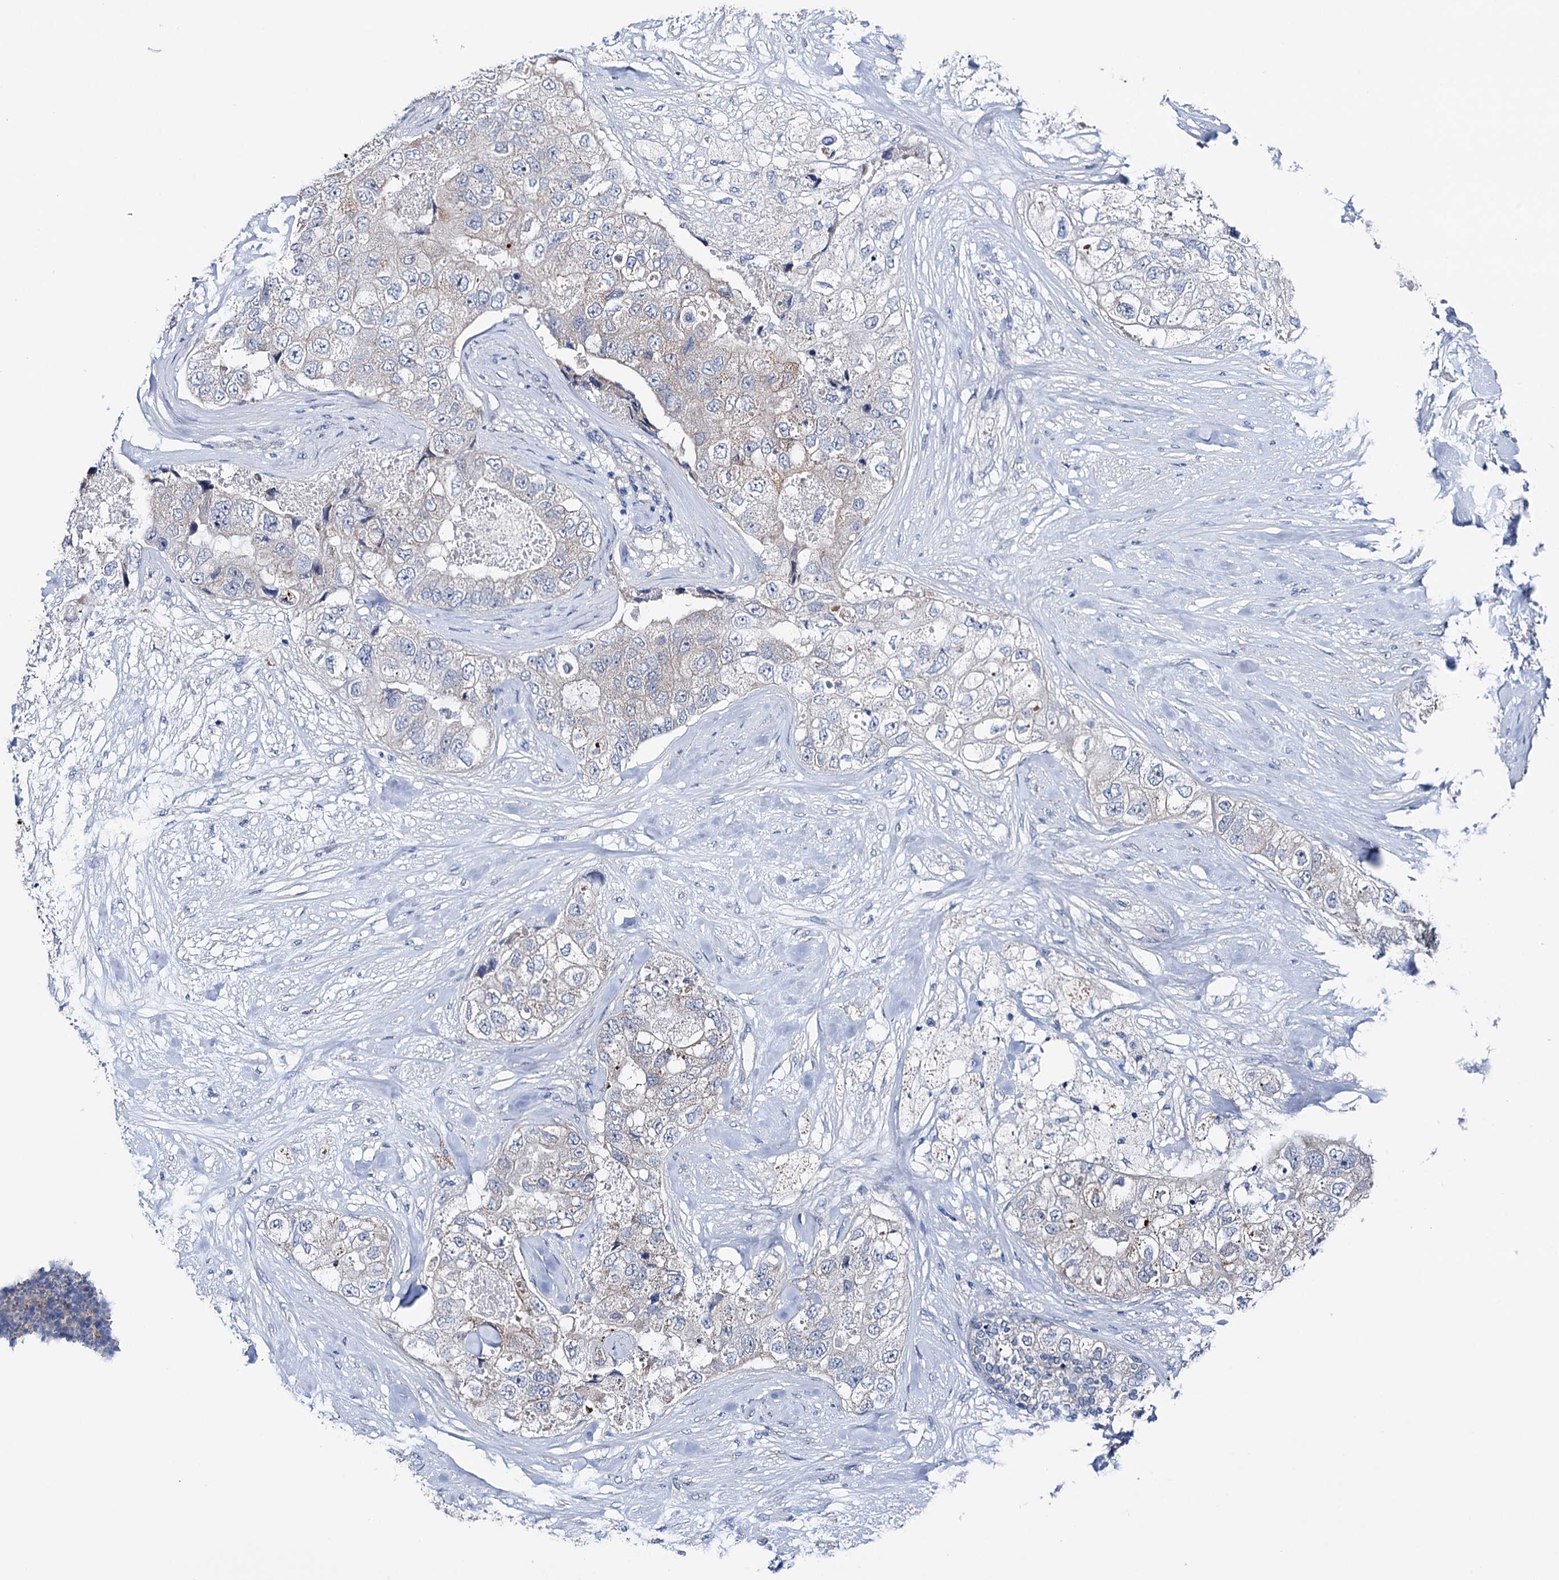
{"staining": {"intensity": "negative", "quantity": "none", "location": "none"}, "tissue": "breast cancer", "cell_type": "Tumor cells", "image_type": "cancer", "snomed": [{"axis": "morphology", "description": "Duct carcinoma"}, {"axis": "topography", "description": "Breast"}], "caption": "Photomicrograph shows no significant protein staining in tumor cells of breast cancer (intraductal carcinoma).", "gene": "SHROOM1", "patient": {"sex": "female", "age": 62}}